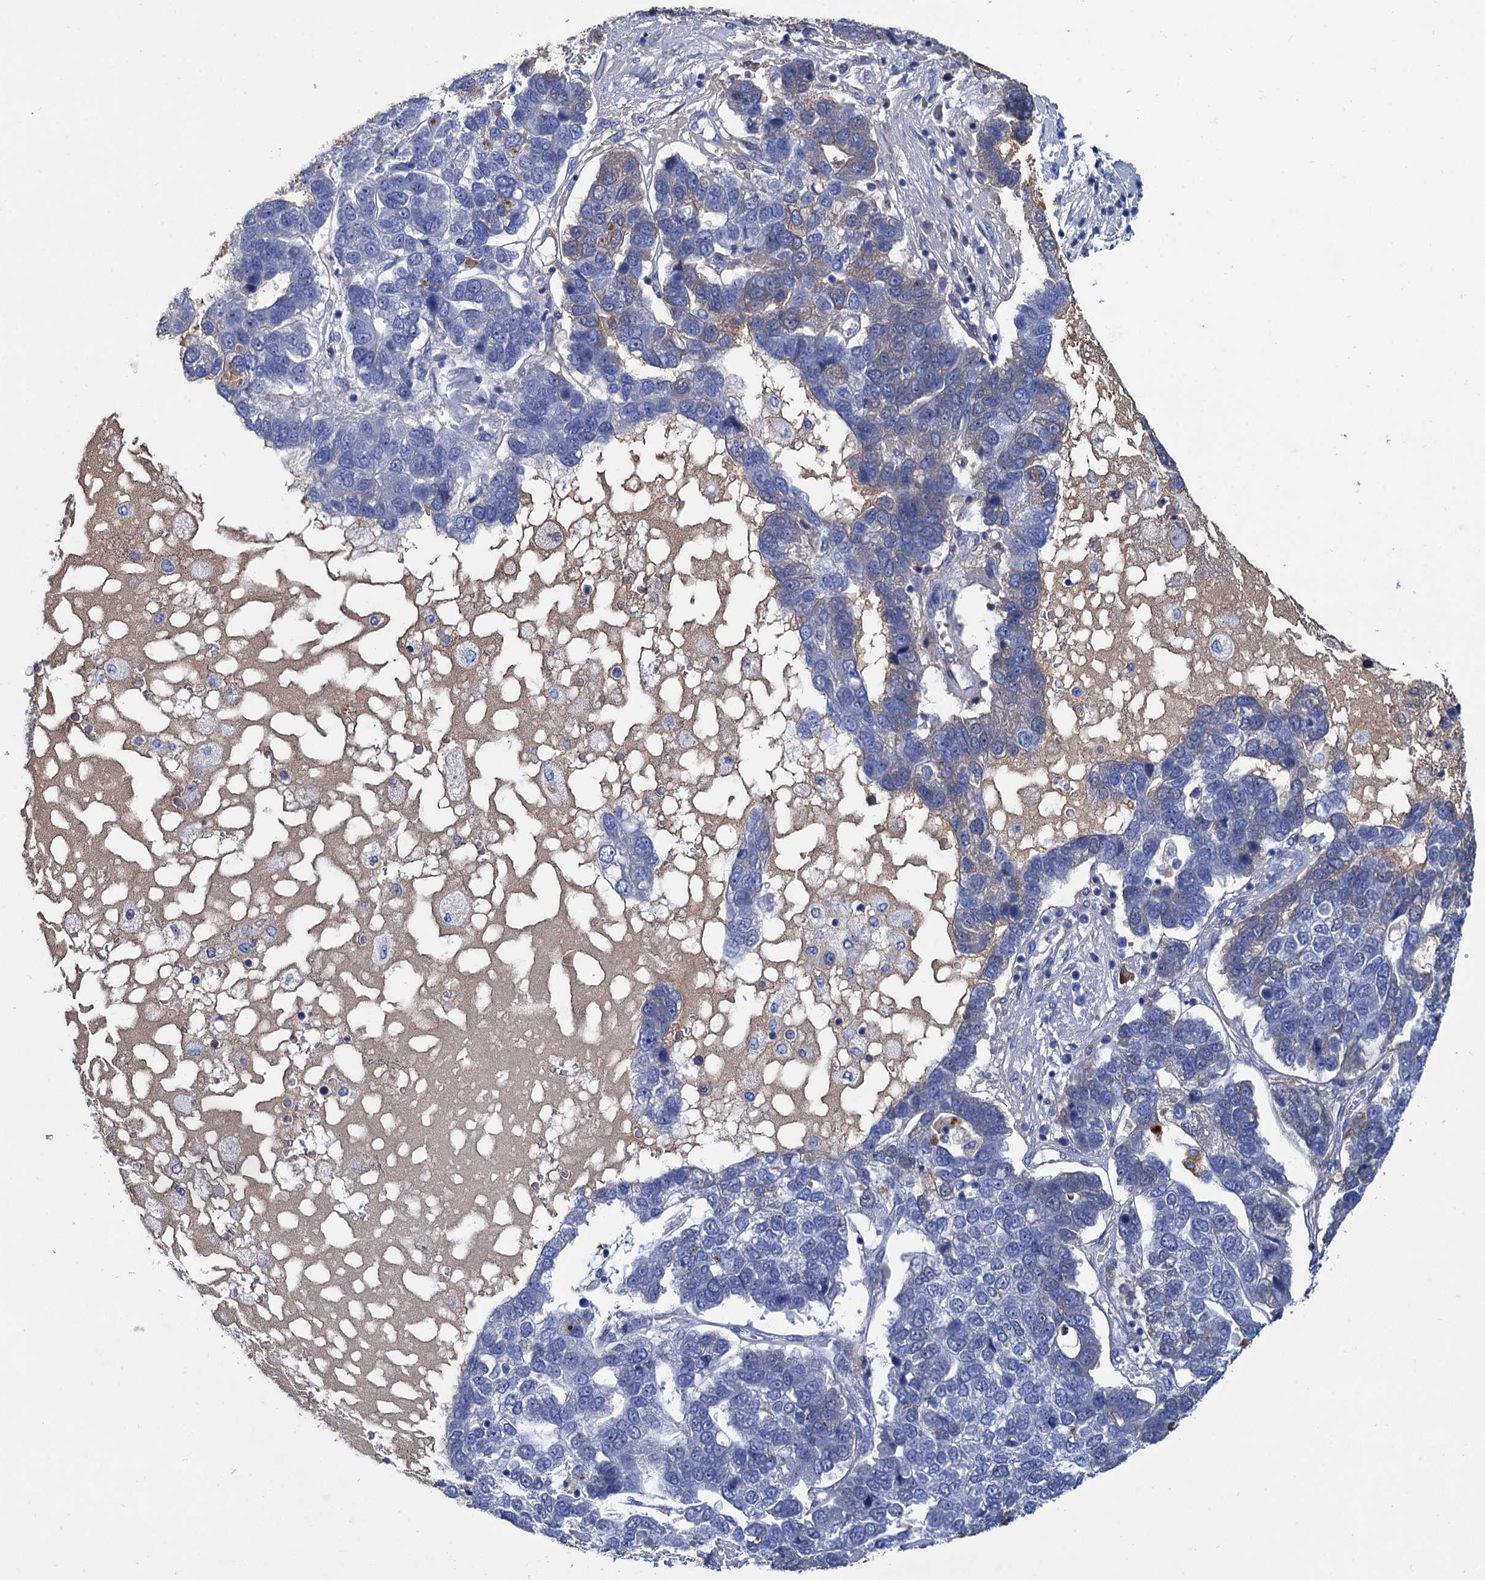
{"staining": {"intensity": "weak", "quantity": "<25%", "location": "cytoplasmic/membranous"}, "tissue": "pancreatic cancer", "cell_type": "Tumor cells", "image_type": "cancer", "snomed": [{"axis": "morphology", "description": "Adenocarcinoma, NOS"}, {"axis": "topography", "description": "Pancreas"}], "caption": "The photomicrograph demonstrates no significant staining in tumor cells of adenocarcinoma (pancreatic). (Immunohistochemistry, brightfield microscopy, high magnification).", "gene": "TMEM72", "patient": {"sex": "female", "age": 61}}